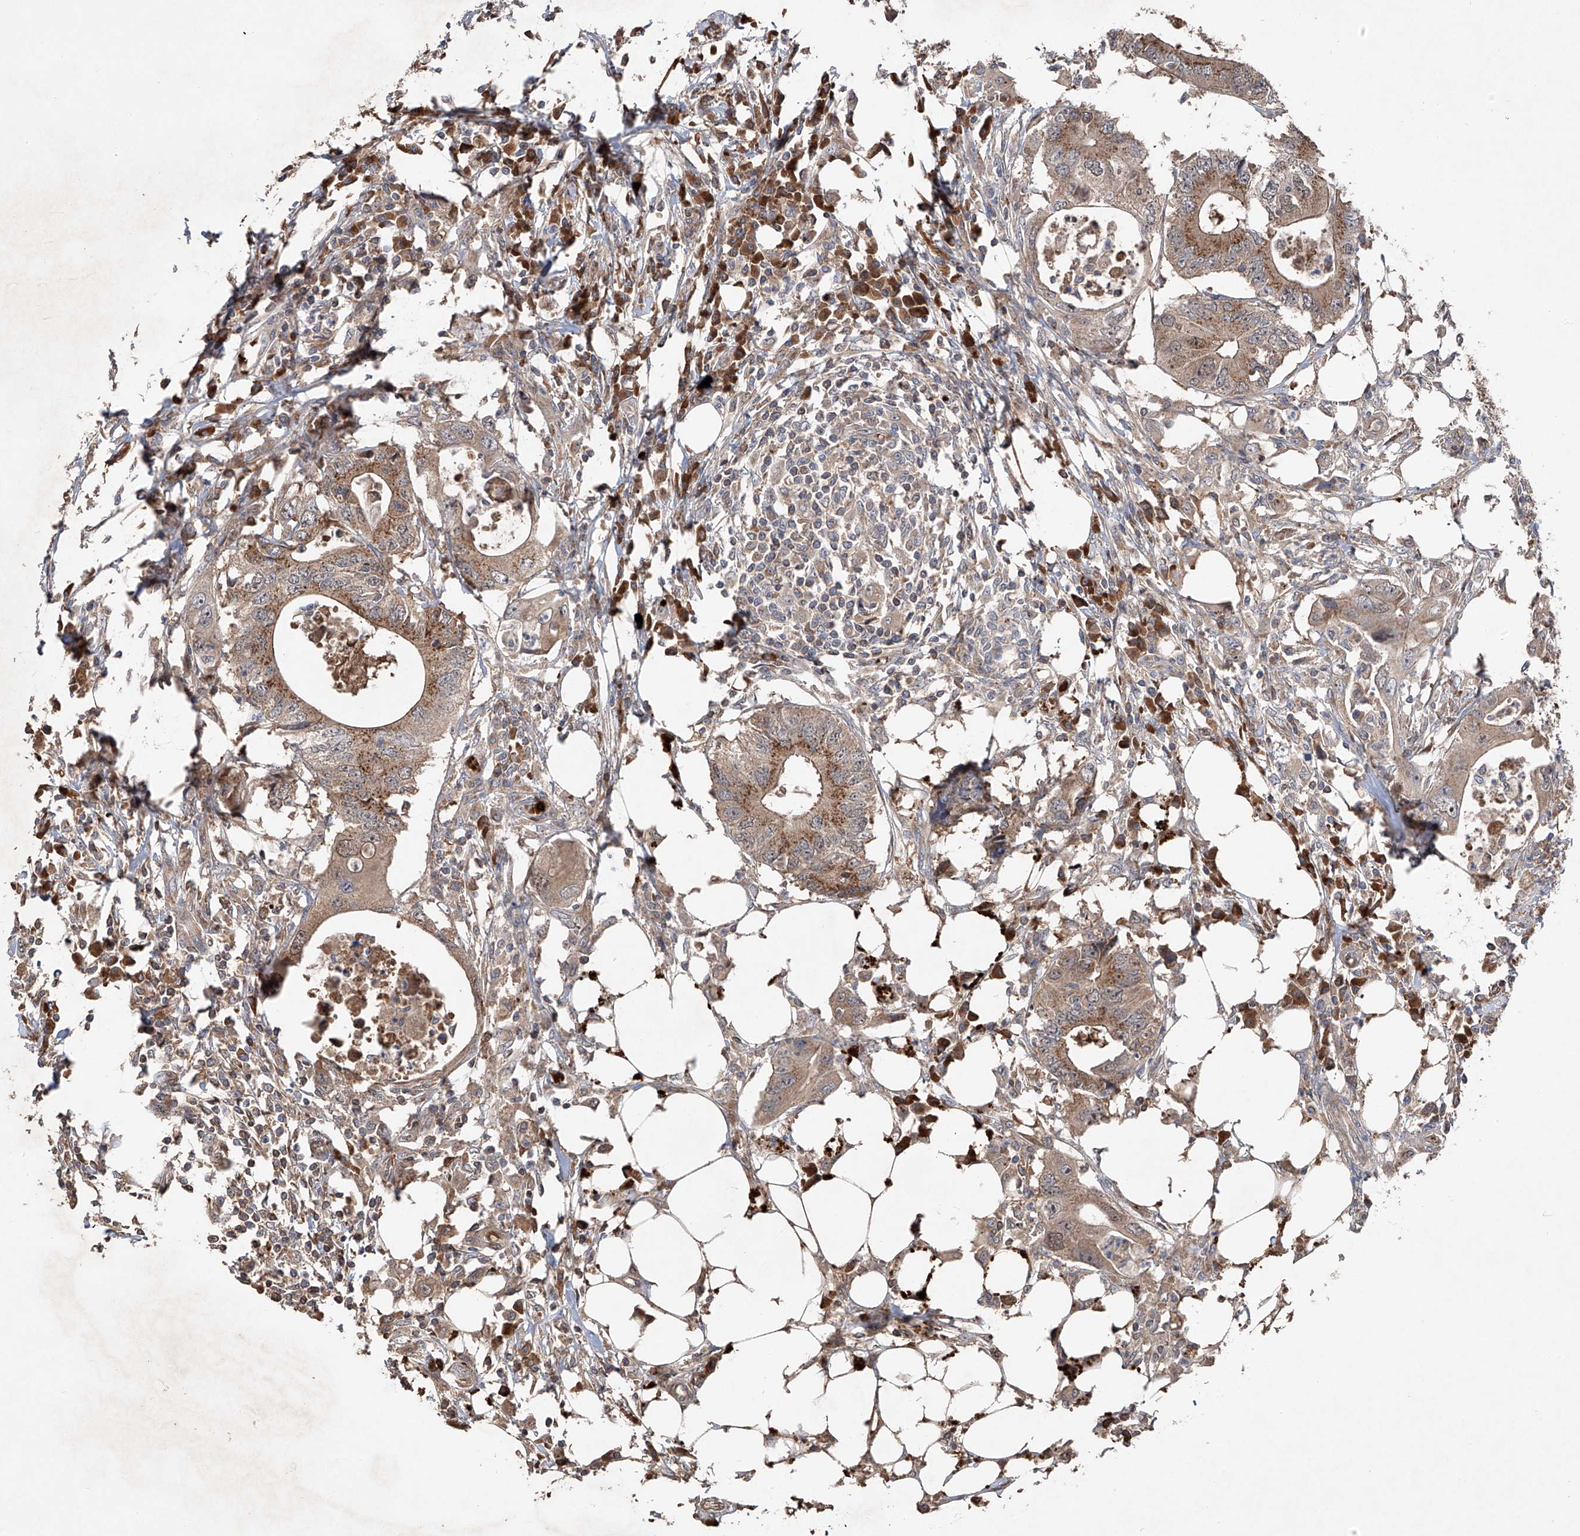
{"staining": {"intensity": "moderate", "quantity": ">75%", "location": "cytoplasmic/membranous"}, "tissue": "colorectal cancer", "cell_type": "Tumor cells", "image_type": "cancer", "snomed": [{"axis": "morphology", "description": "Adenocarcinoma, NOS"}, {"axis": "topography", "description": "Colon"}], "caption": "Brown immunohistochemical staining in adenocarcinoma (colorectal) exhibits moderate cytoplasmic/membranous positivity in approximately >75% of tumor cells.", "gene": "EDN1", "patient": {"sex": "male", "age": 71}}